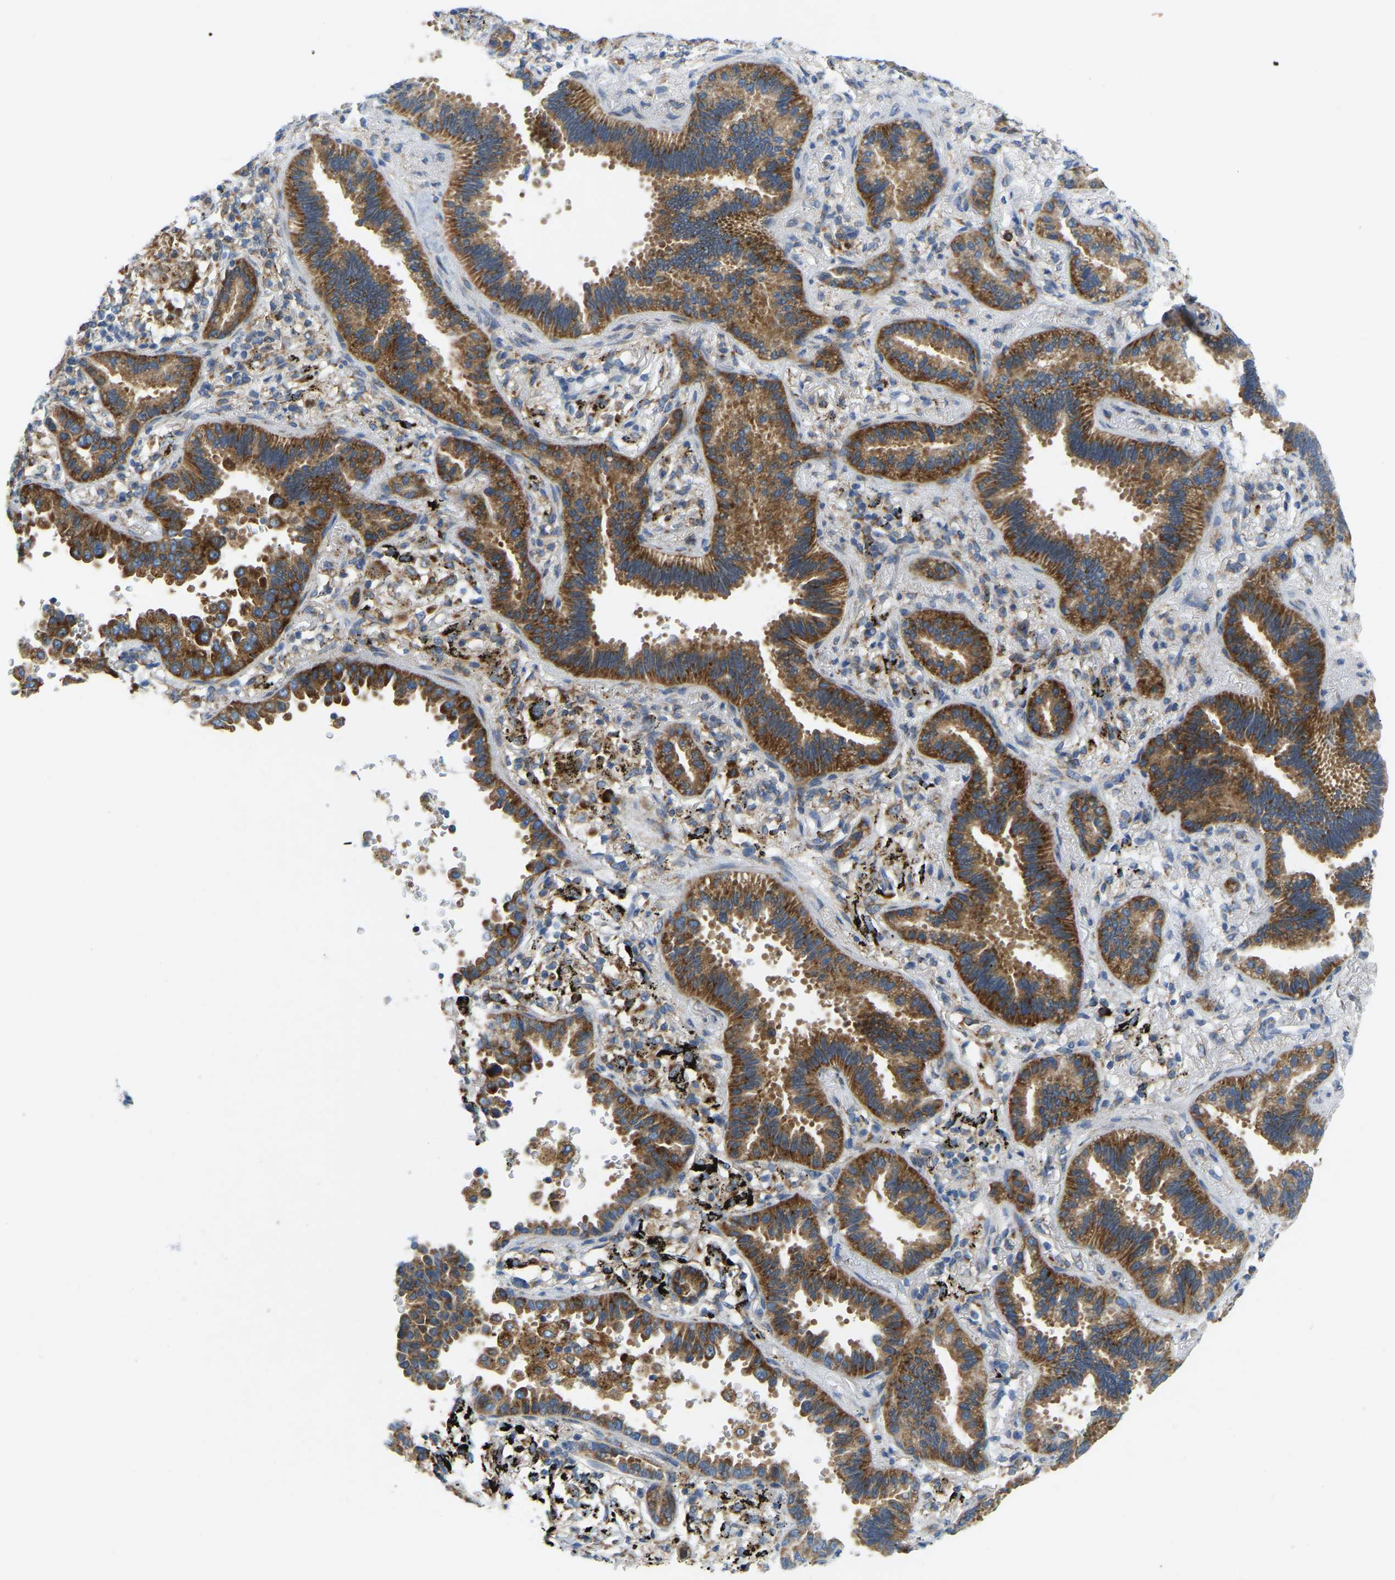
{"staining": {"intensity": "strong", "quantity": ">75%", "location": "cytoplasmic/membranous"}, "tissue": "lung cancer", "cell_type": "Tumor cells", "image_type": "cancer", "snomed": [{"axis": "morphology", "description": "Normal tissue, NOS"}, {"axis": "morphology", "description": "Adenocarcinoma, NOS"}, {"axis": "topography", "description": "Lung"}], "caption": "Immunohistochemical staining of lung adenocarcinoma displays high levels of strong cytoplasmic/membranous protein positivity in about >75% of tumor cells. (Brightfield microscopy of DAB IHC at high magnification).", "gene": "SND1", "patient": {"sex": "male", "age": 59}}